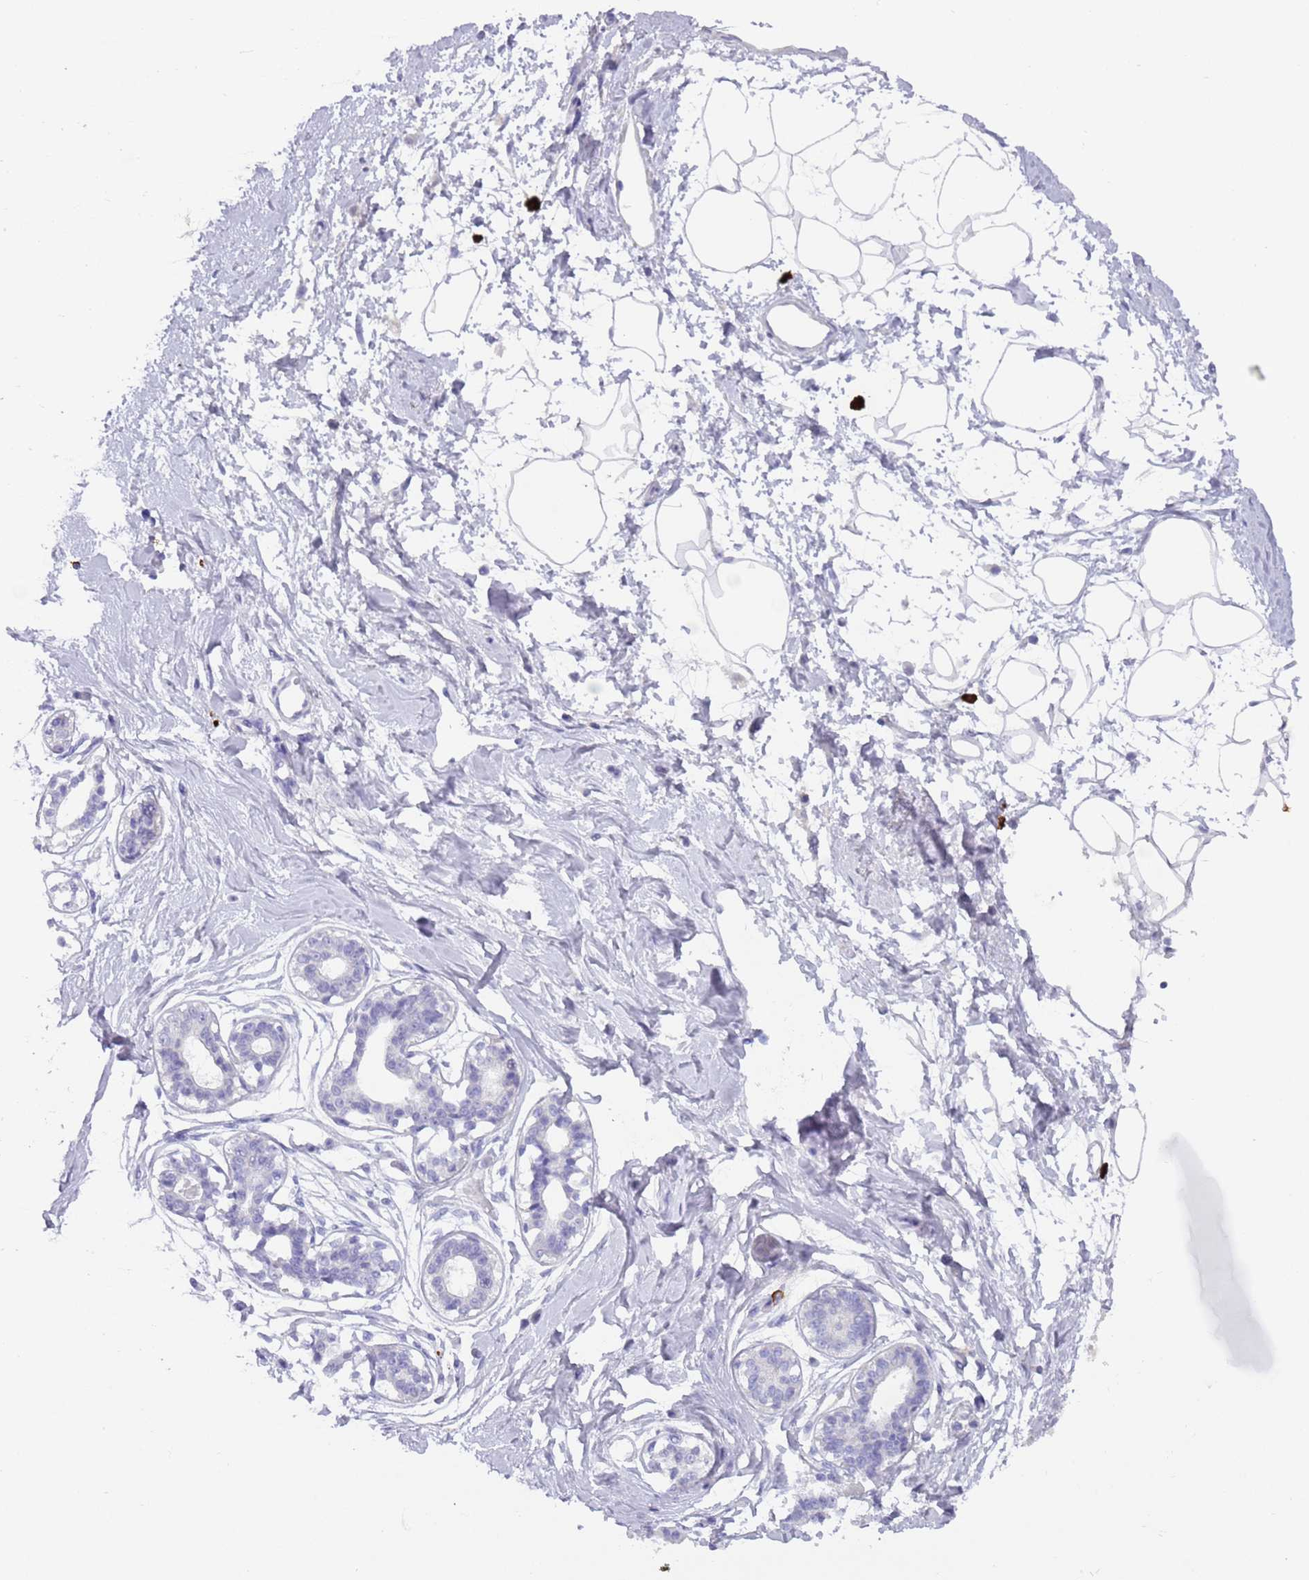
{"staining": {"intensity": "negative", "quantity": "none", "location": "none"}, "tissue": "breast", "cell_type": "Adipocytes", "image_type": "normal", "snomed": [{"axis": "morphology", "description": "Normal tissue, NOS"}, {"axis": "topography", "description": "Breast"}], "caption": "Immunohistochemistry (IHC) of unremarkable breast shows no expression in adipocytes.", "gene": "MYADML2", "patient": {"sex": "female", "age": 45}}